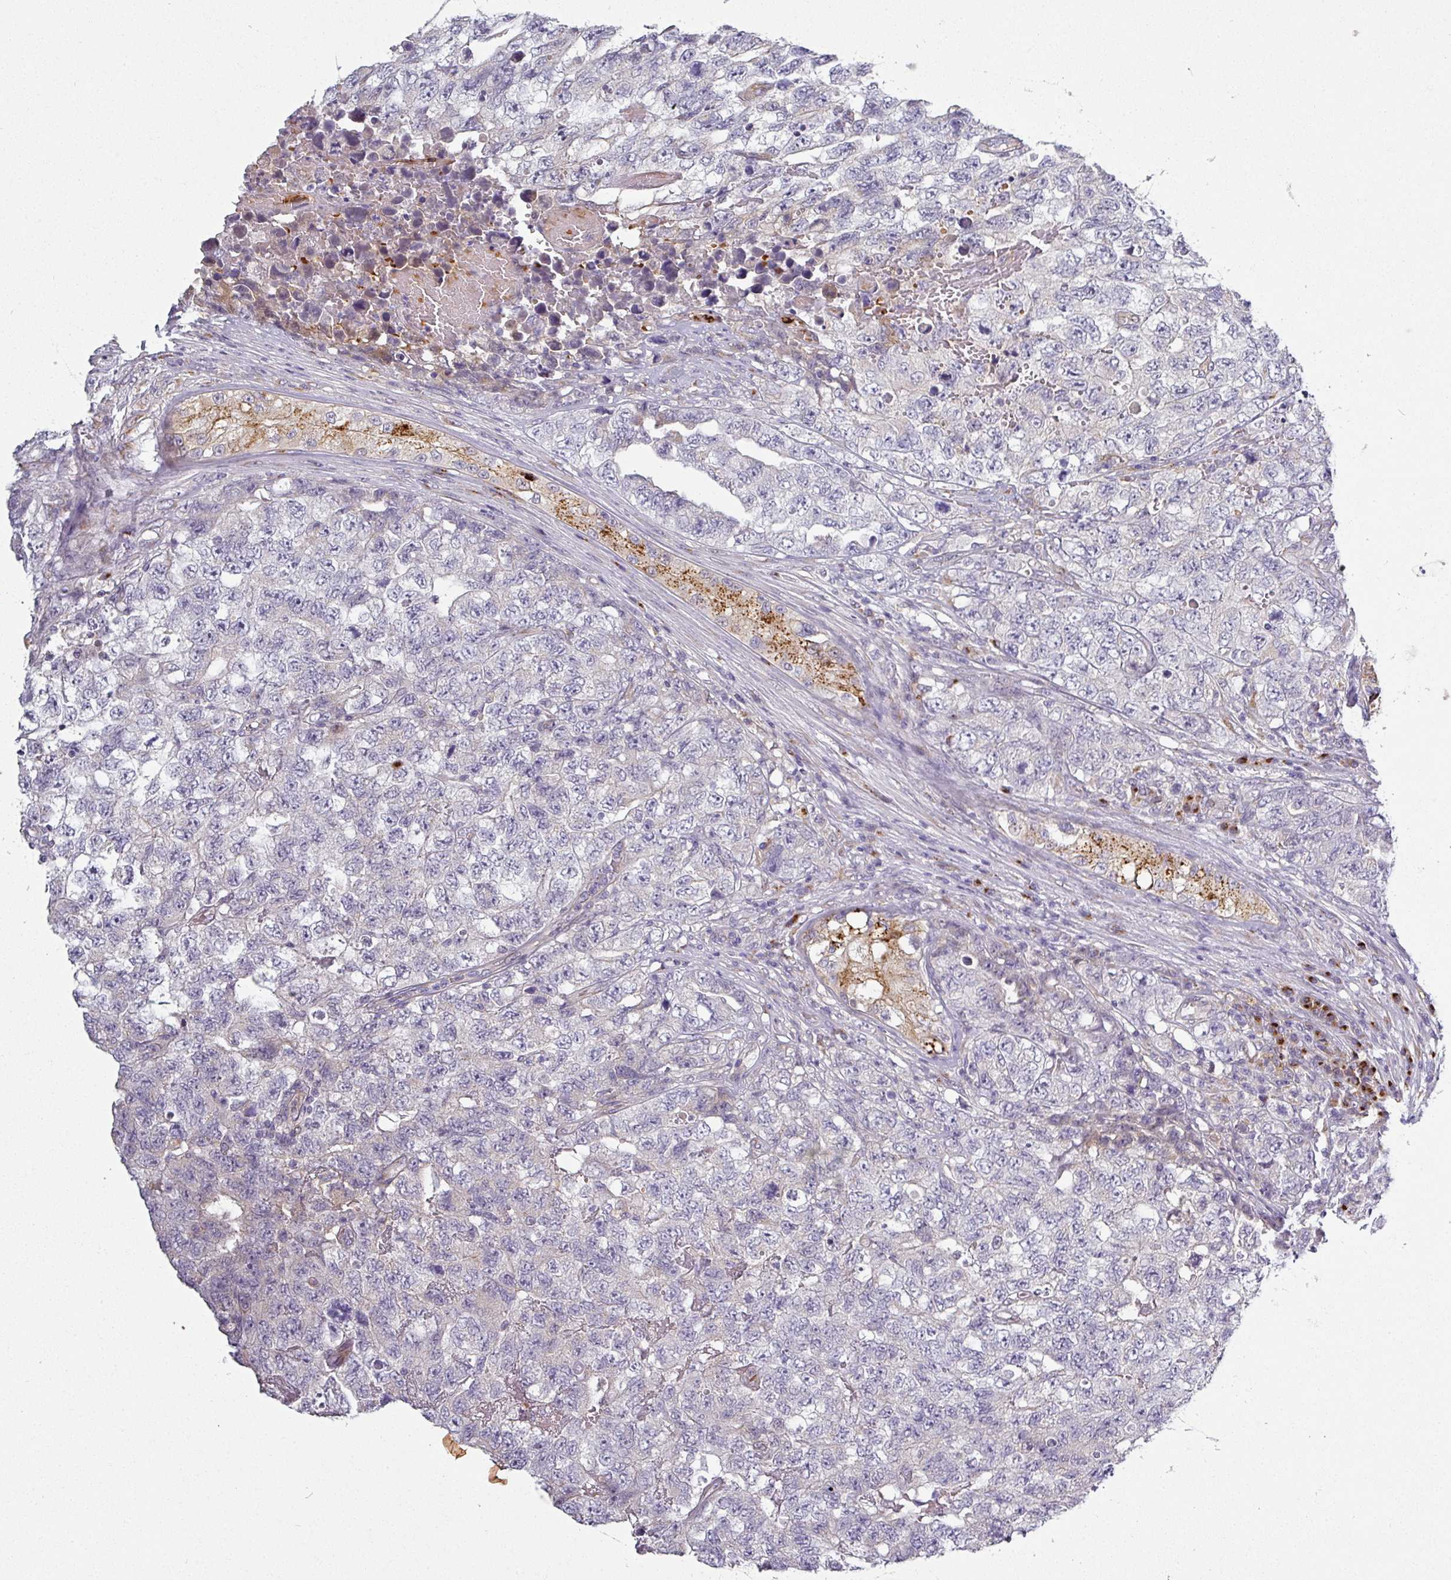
{"staining": {"intensity": "negative", "quantity": "none", "location": "none"}, "tissue": "testis cancer", "cell_type": "Tumor cells", "image_type": "cancer", "snomed": [{"axis": "morphology", "description": "Carcinoma, Embryonal, NOS"}, {"axis": "topography", "description": "Testis"}], "caption": "Tumor cells show no significant protein staining in embryonal carcinoma (testis).", "gene": "PRODH2", "patient": {"sex": "male", "age": 31}}